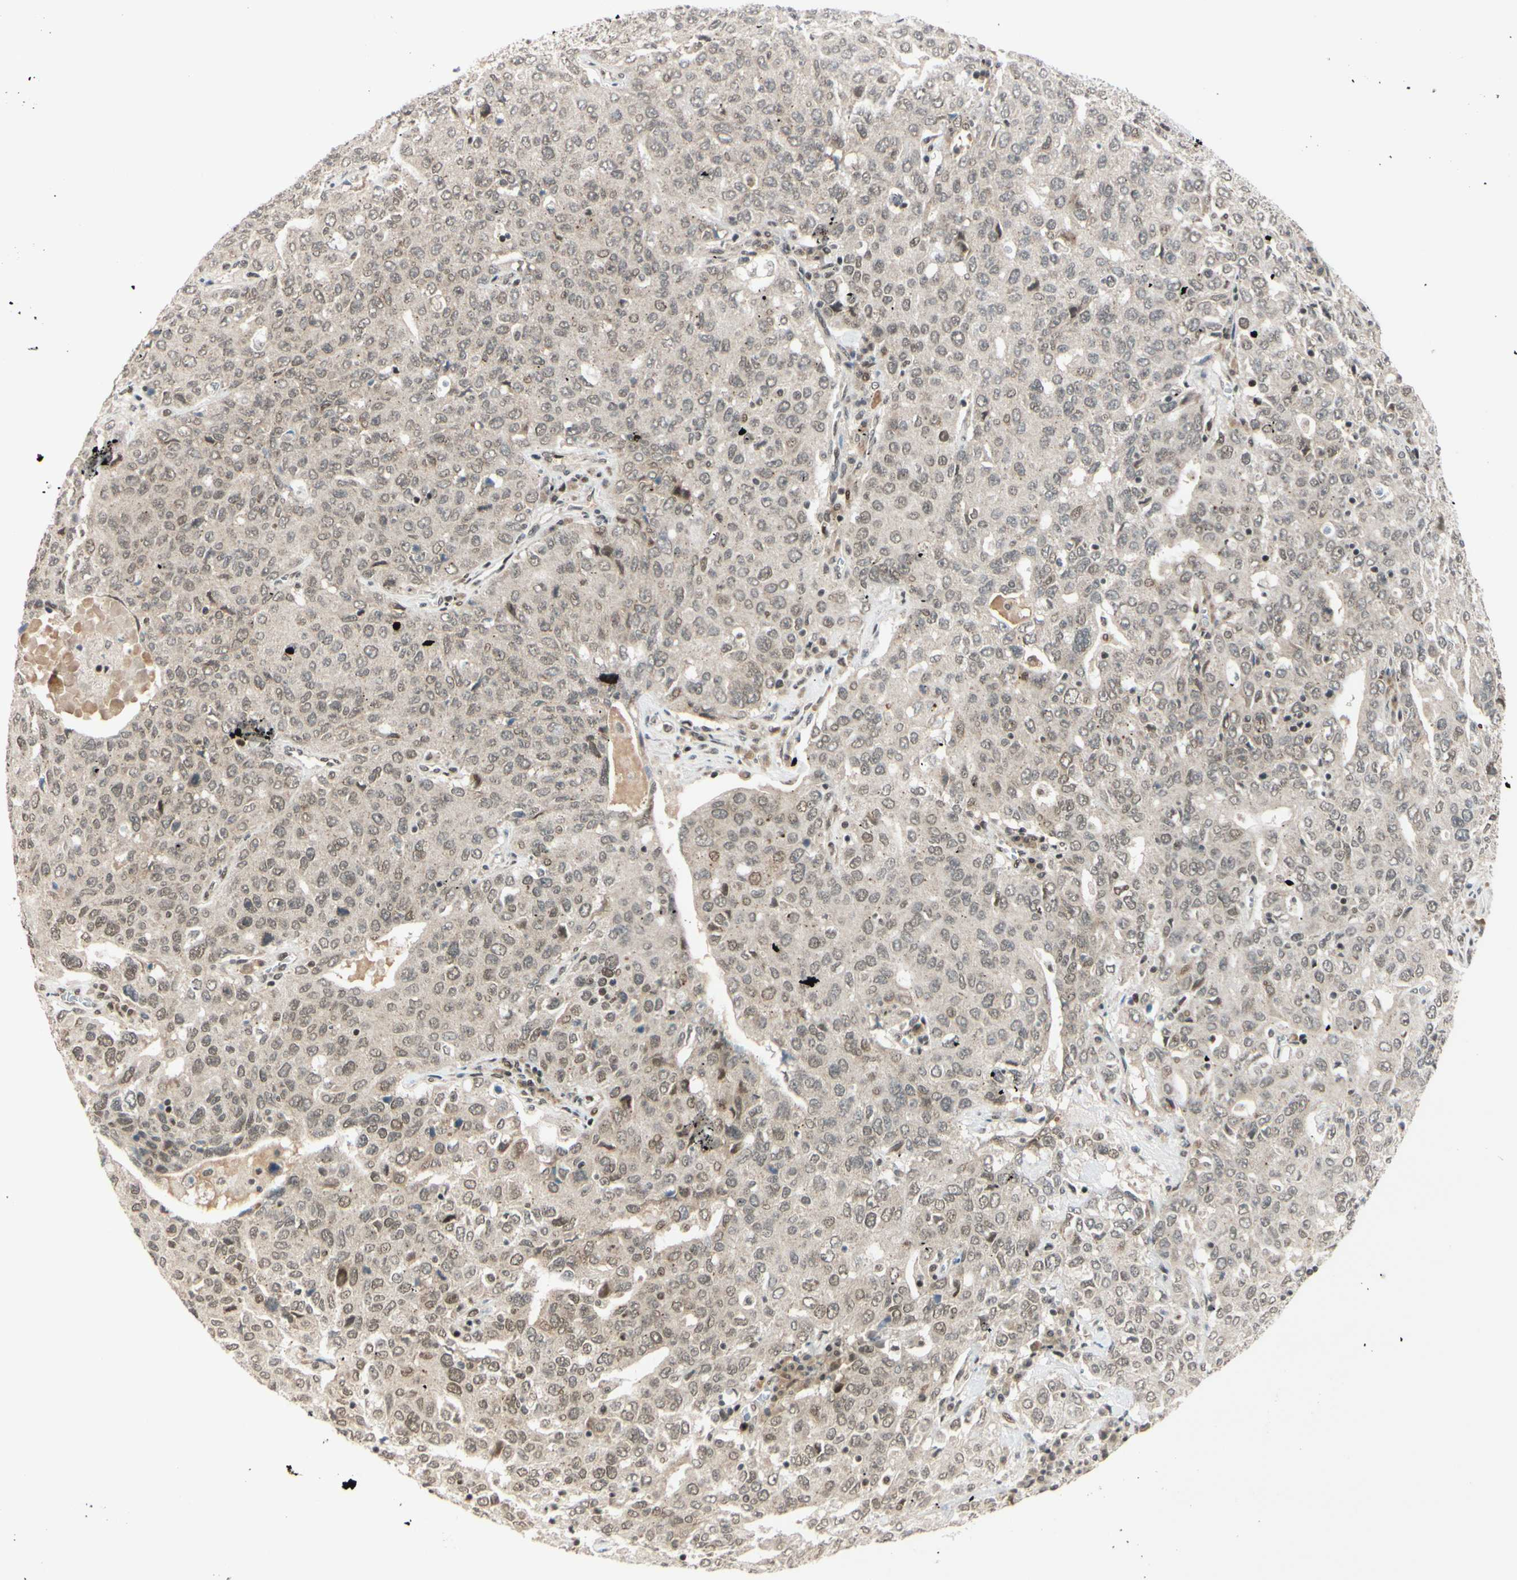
{"staining": {"intensity": "weak", "quantity": ">75%", "location": "cytoplasmic/membranous"}, "tissue": "ovarian cancer", "cell_type": "Tumor cells", "image_type": "cancer", "snomed": [{"axis": "morphology", "description": "Carcinoma, endometroid"}, {"axis": "topography", "description": "Ovary"}], "caption": "Protein analysis of endometroid carcinoma (ovarian) tissue reveals weak cytoplasmic/membranous expression in approximately >75% of tumor cells.", "gene": "BRMS1", "patient": {"sex": "female", "age": 62}}